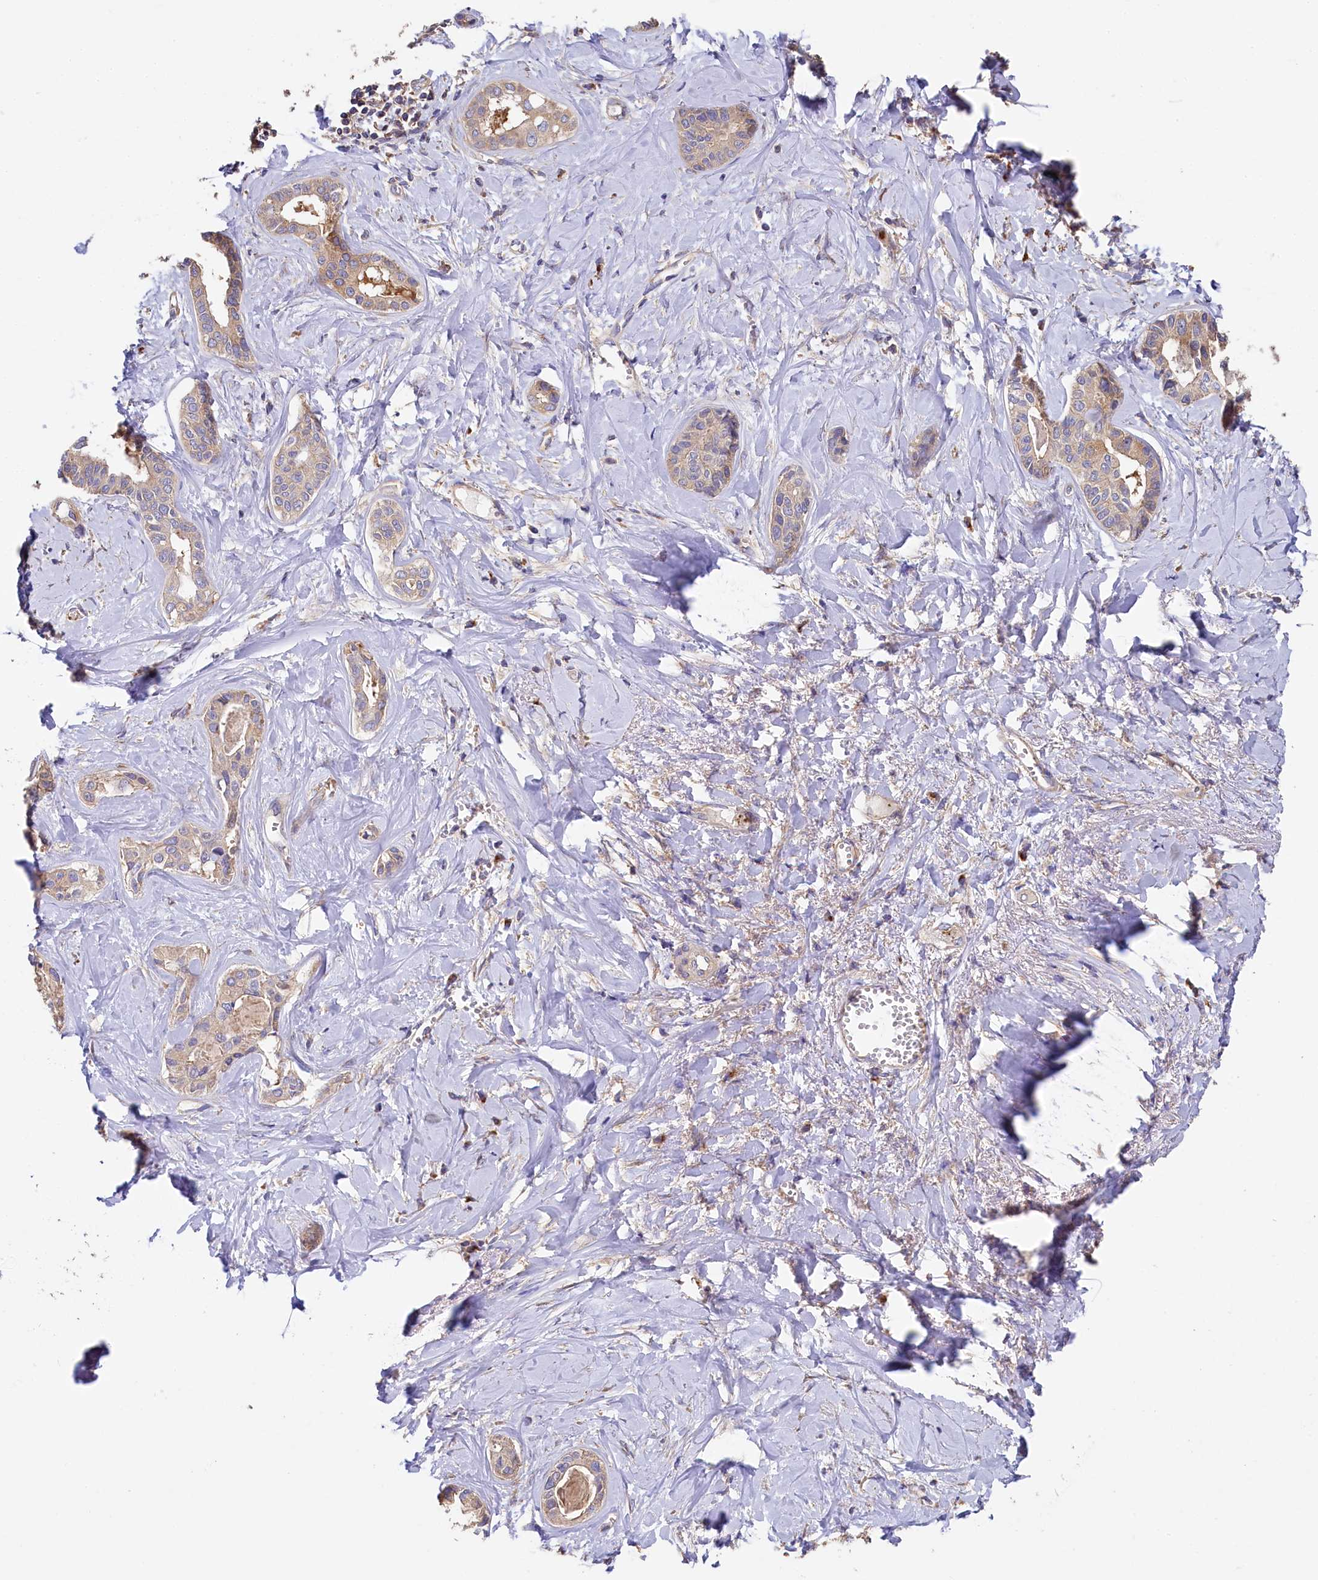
{"staining": {"intensity": "weak", "quantity": "25%-75%", "location": "cytoplasmic/membranous"}, "tissue": "liver cancer", "cell_type": "Tumor cells", "image_type": "cancer", "snomed": [{"axis": "morphology", "description": "Cholangiocarcinoma"}, {"axis": "topography", "description": "Liver"}], "caption": "Immunohistochemical staining of human liver cancer shows weak cytoplasmic/membranous protein positivity in approximately 25%-75% of tumor cells.", "gene": "PPIP5K1", "patient": {"sex": "female", "age": 77}}